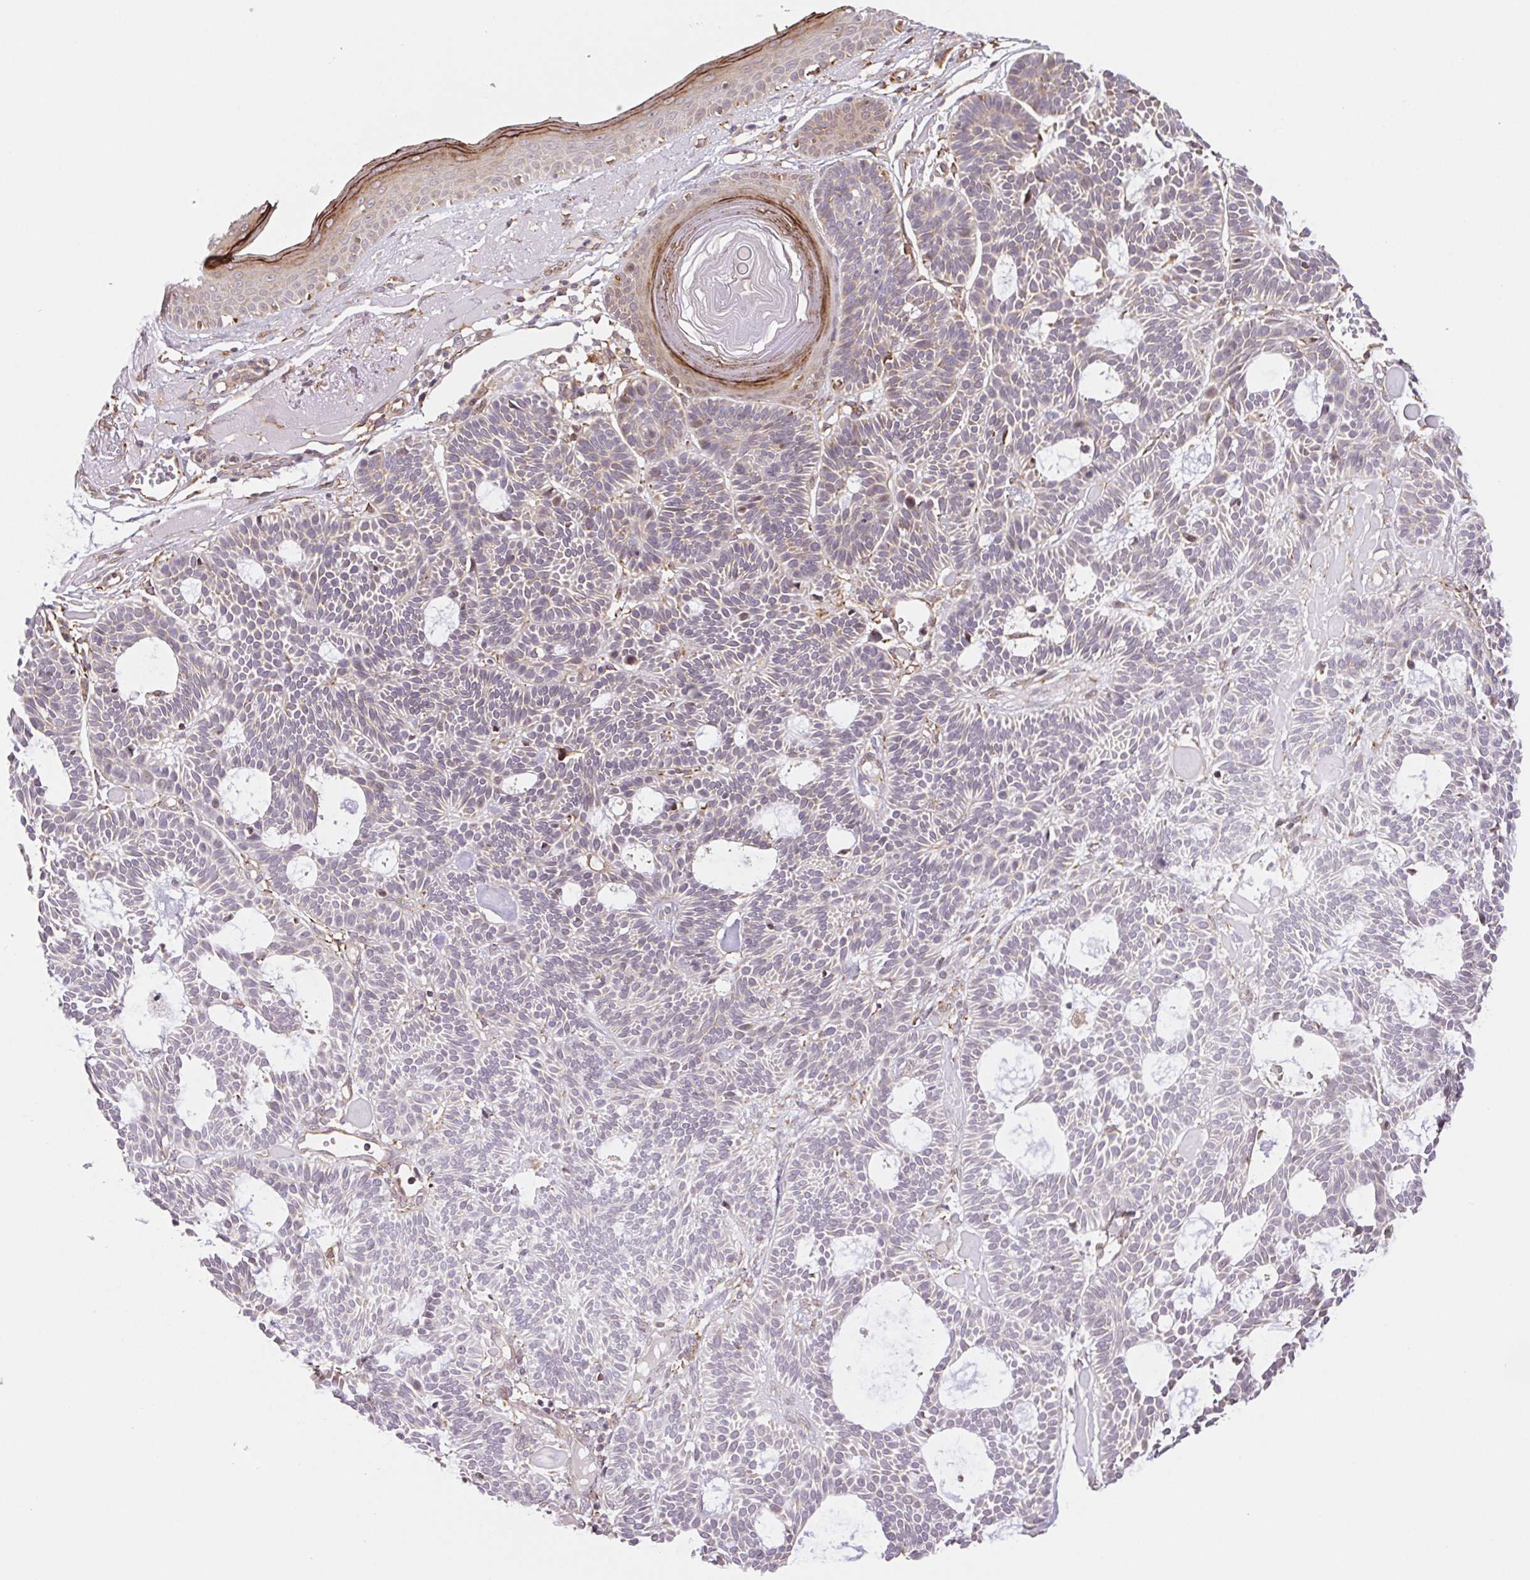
{"staining": {"intensity": "weak", "quantity": "<25%", "location": "cytoplasmic/membranous"}, "tissue": "skin cancer", "cell_type": "Tumor cells", "image_type": "cancer", "snomed": [{"axis": "morphology", "description": "Basal cell carcinoma"}, {"axis": "topography", "description": "Skin"}], "caption": "Immunohistochemical staining of human skin cancer demonstrates no significant expression in tumor cells. (DAB immunohistochemistry (IHC), high magnification).", "gene": "LYPD5", "patient": {"sex": "male", "age": 85}}